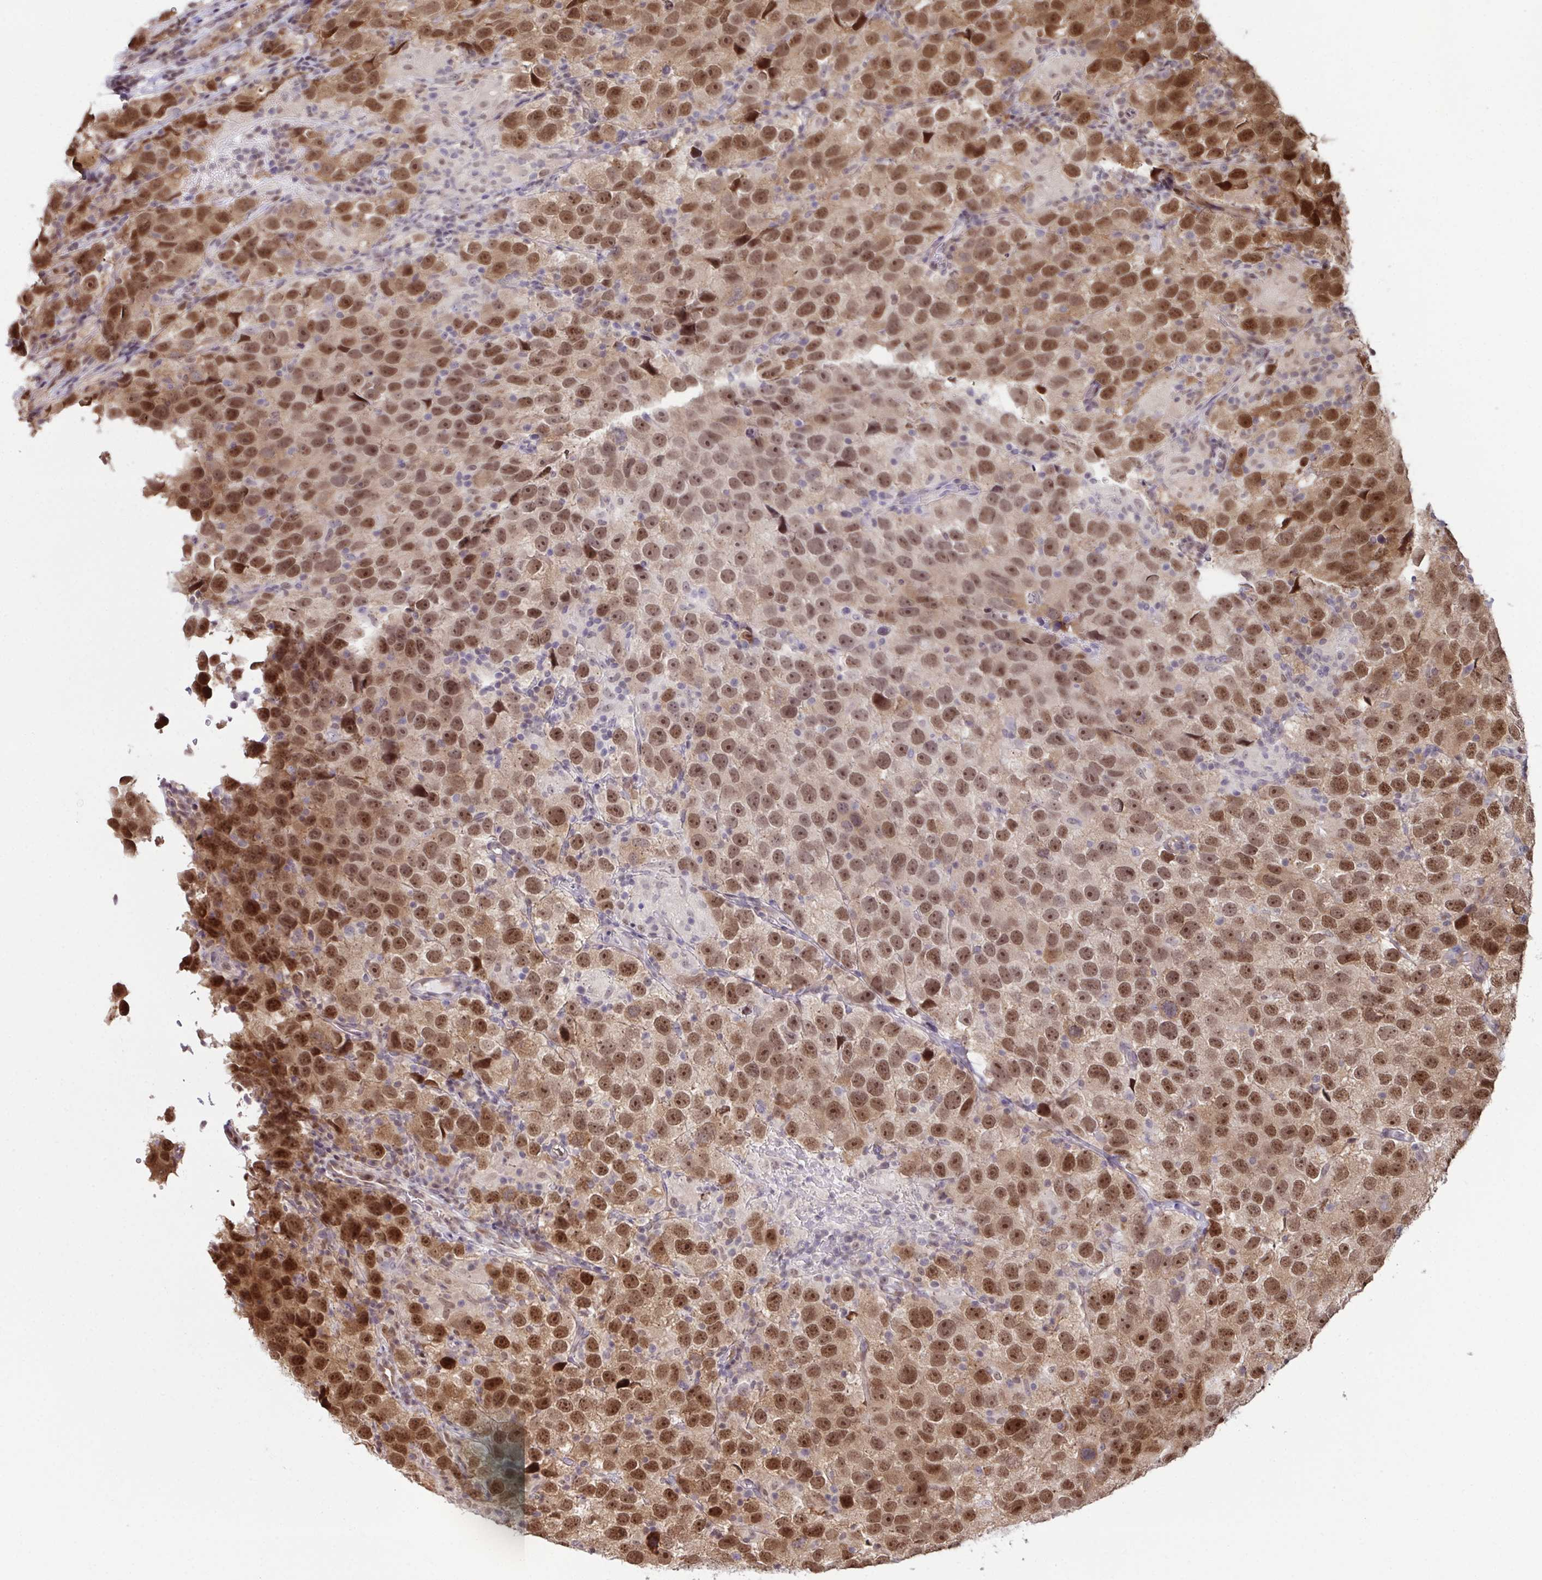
{"staining": {"intensity": "moderate", "quantity": ">75%", "location": "nuclear"}, "tissue": "testis cancer", "cell_type": "Tumor cells", "image_type": "cancer", "snomed": [{"axis": "morphology", "description": "Seminoma, NOS"}, {"axis": "topography", "description": "Testis"}], "caption": "Immunohistochemistry (IHC) micrograph of neoplastic tissue: testis cancer stained using IHC exhibits medium levels of moderate protein expression localized specifically in the nuclear of tumor cells, appearing as a nuclear brown color.", "gene": "DNAJB1", "patient": {"sex": "male", "age": 26}}